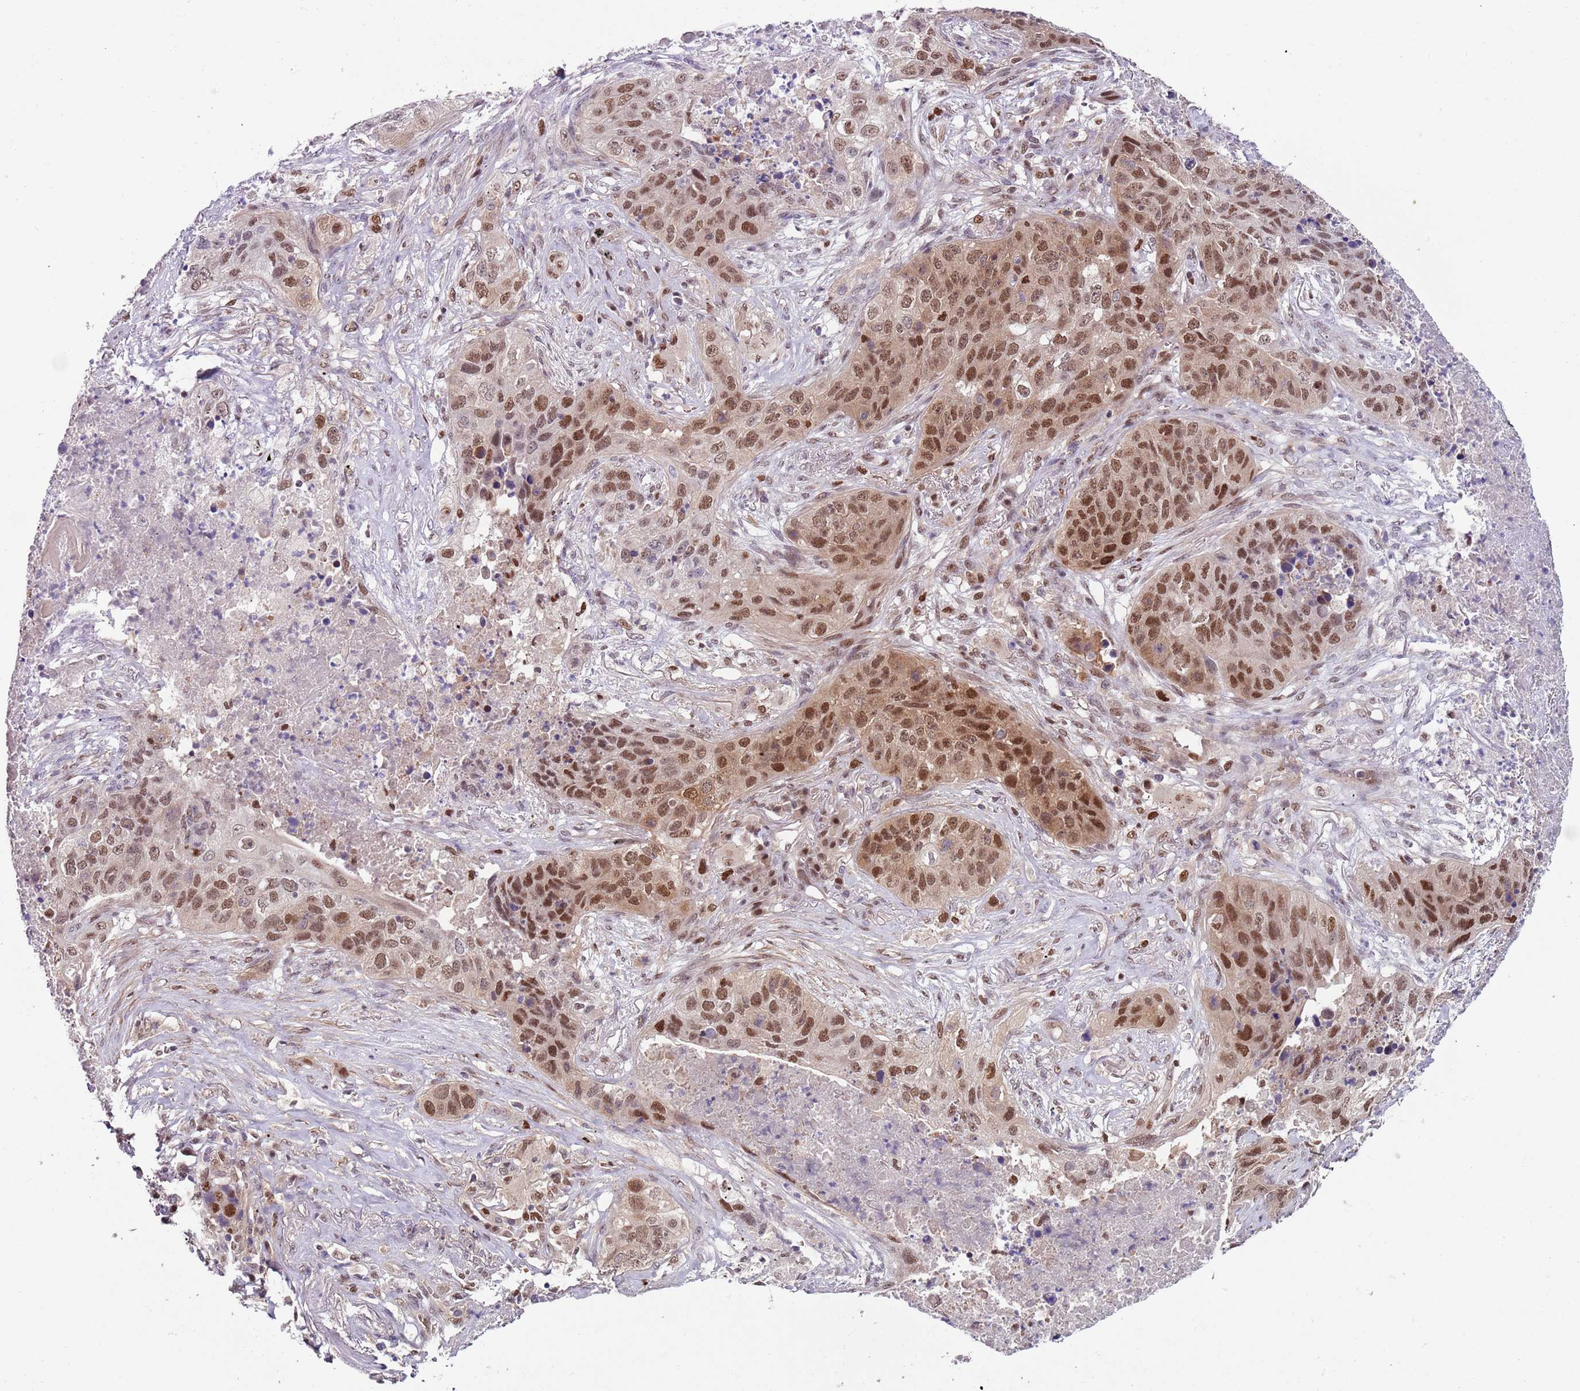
{"staining": {"intensity": "moderate", "quantity": ">75%", "location": "nuclear"}, "tissue": "lung cancer", "cell_type": "Tumor cells", "image_type": "cancer", "snomed": [{"axis": "morphology", "description": "Squamous cell carcinoma, NOS"}, {"axis": "topography", "description": "Lung"}], "caption": "Moderate nuclear staining is identified in about >75% of tumor cells in lung cancer (squamous cell carcinoma). The staining was performed using DAB (3,3'-diaminobenzidine) to visualize the protein expression in brown, while the nuclei were stained in blue with hematoxylin (Magnification: 20x).", "gene": "RMND5B", "patient": {"sex": "female", "age": 63}}